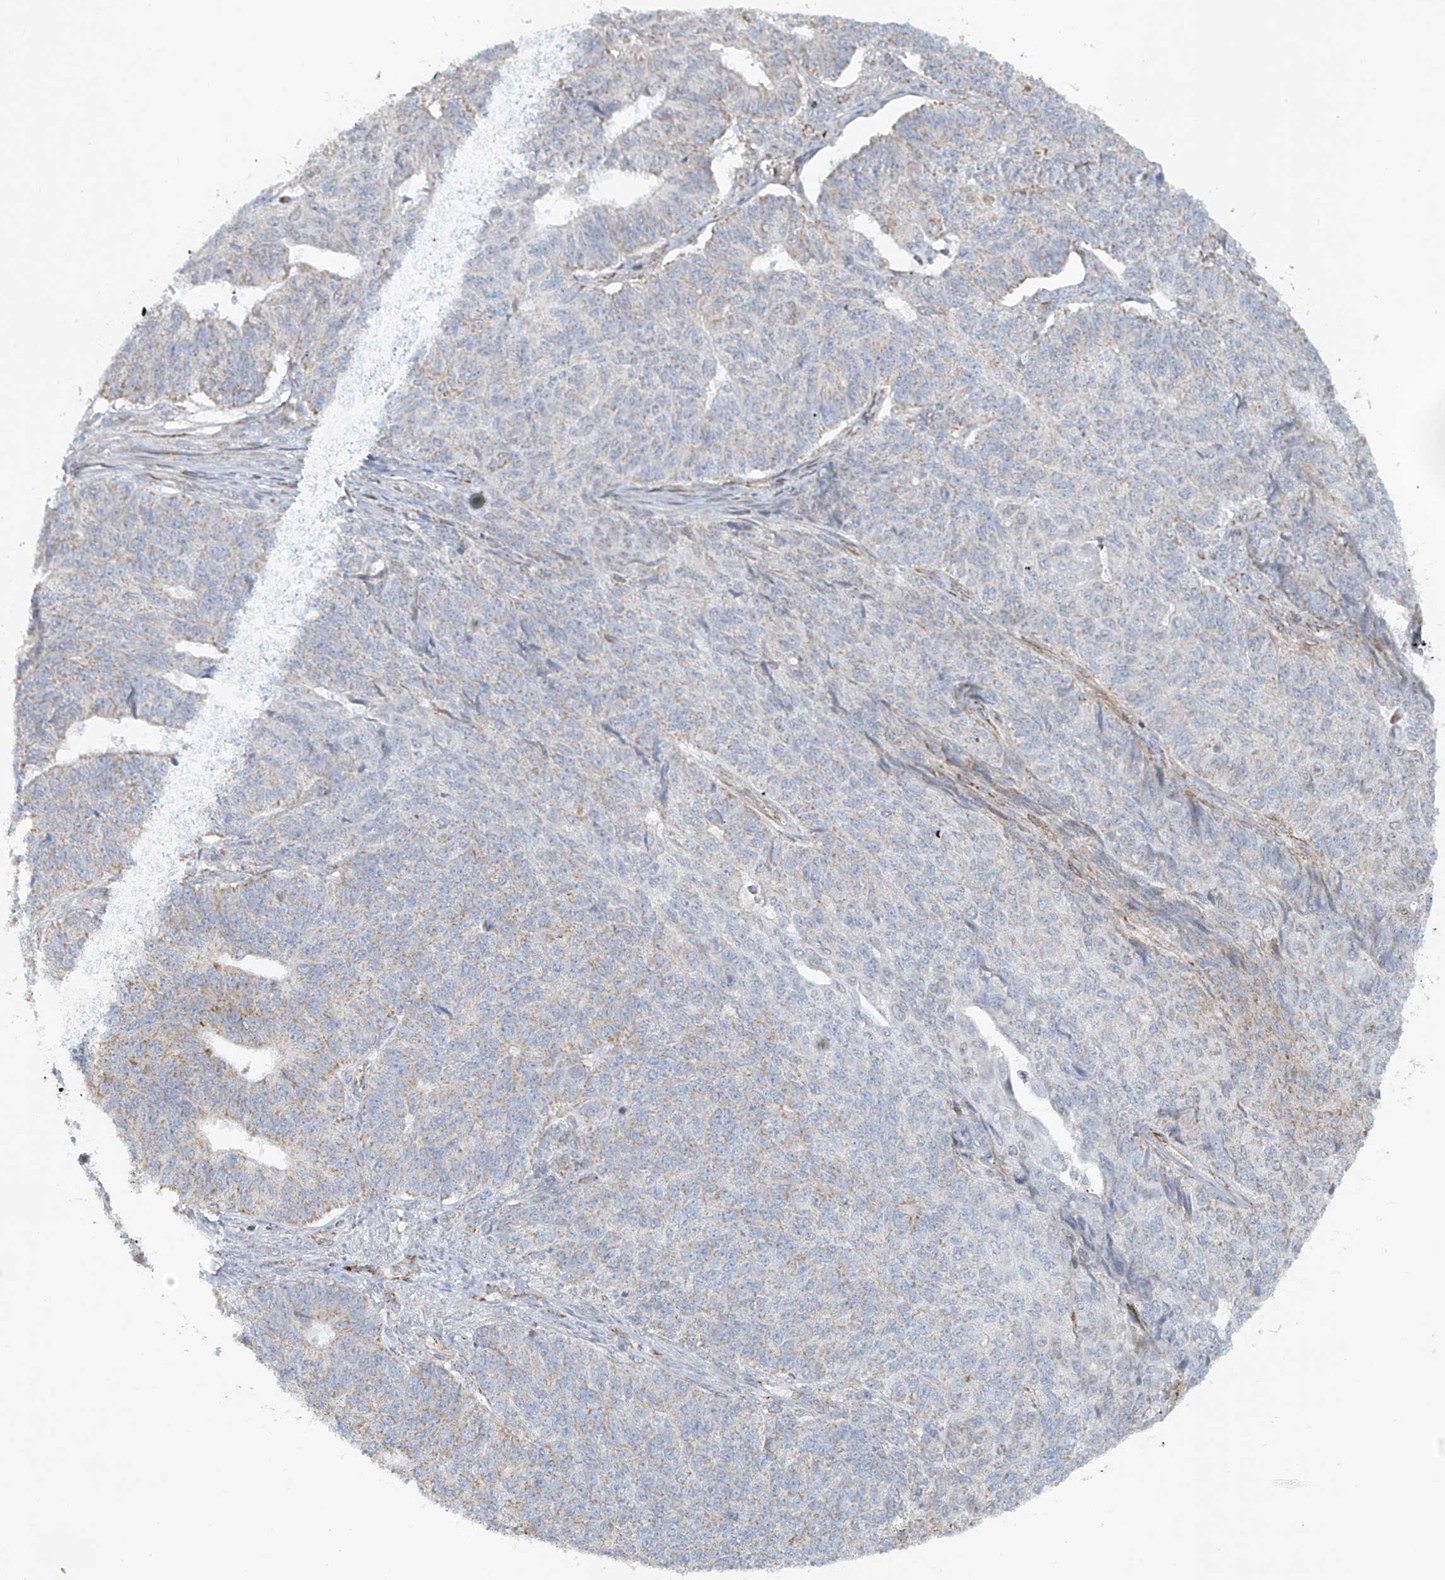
{"staining": {"intensity": "weak", "quantity": "<25%", "location": "cytoplasmic/membranous"}, "tissue": "endometrial cancer", "cell_type": "Tumor cells", "image_type": "cancer", "snomed": [{"axis": "morphology", "description": "Adenocarcinoma, NOS"}, {"axis": "topography", "description": "Endometrium"}], "caption": "This micrograph is of endometrial cancer stained with immunohistochemistry to label a protein in brown with the nuclei are counter-stained blue. There is no positivity in tumor cells.", "gene": "SMDT1", "patient": {"sex": "female", "age": 32}}